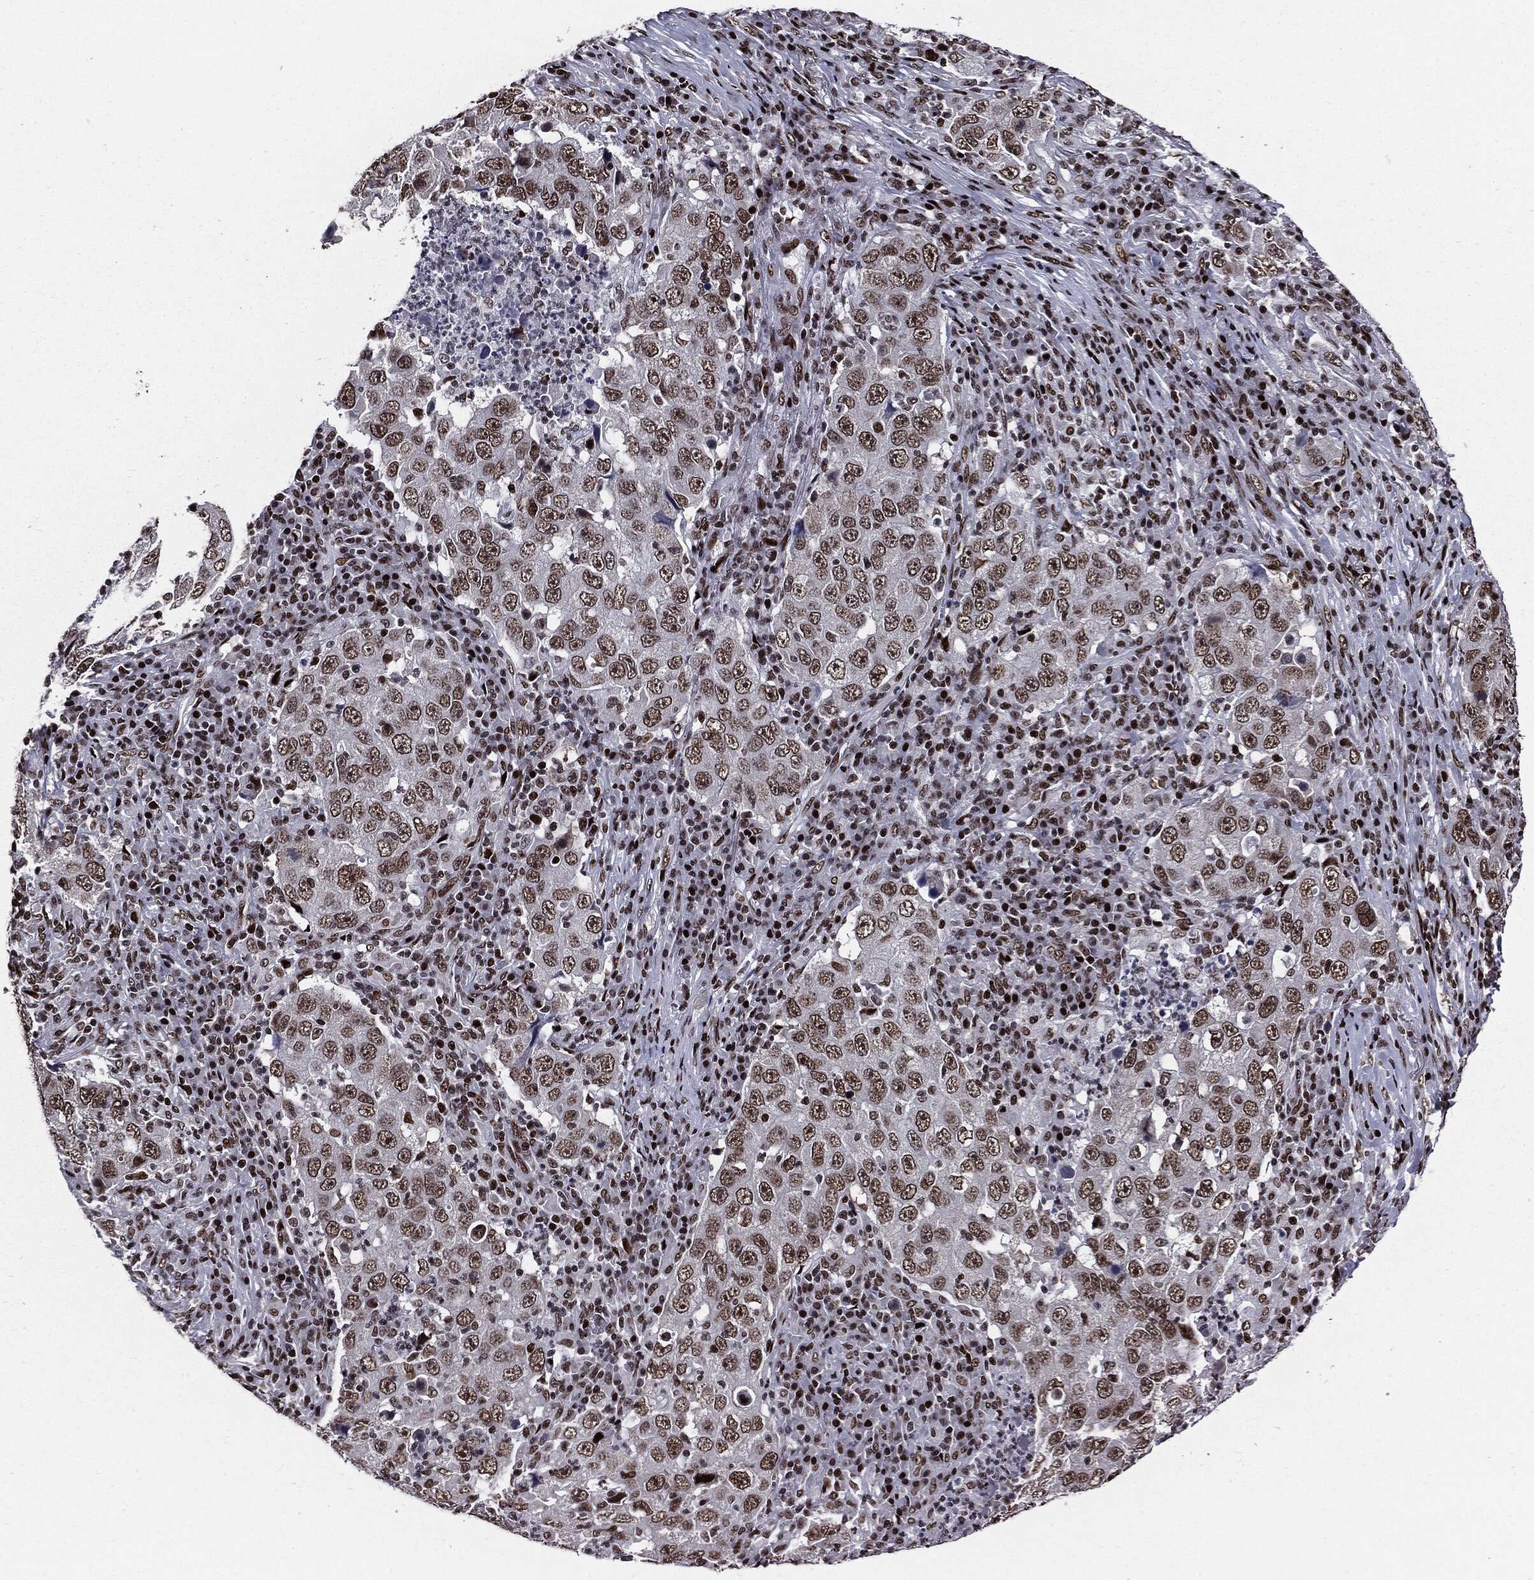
{"staining": {"intensity": "moderate", "quantity": ">75%", "location": "nuclear"}, "tissue": "lung cancer", "cell_type": "Tumor cells", "image_type": "cancer", "snomed": [{"axis": "morphology", "description": "Adenocarcinoma, NOS"}, {"axis": "topography", "description": "Lung"}], "caption": "Brown immunohistochemical staining in human lung adenocarcinoma reveals moderate nuclear staining in approximately >75% of tumor cells.", "gene": "ZFP91", "patient": {"sex": "male", "age": 73}}